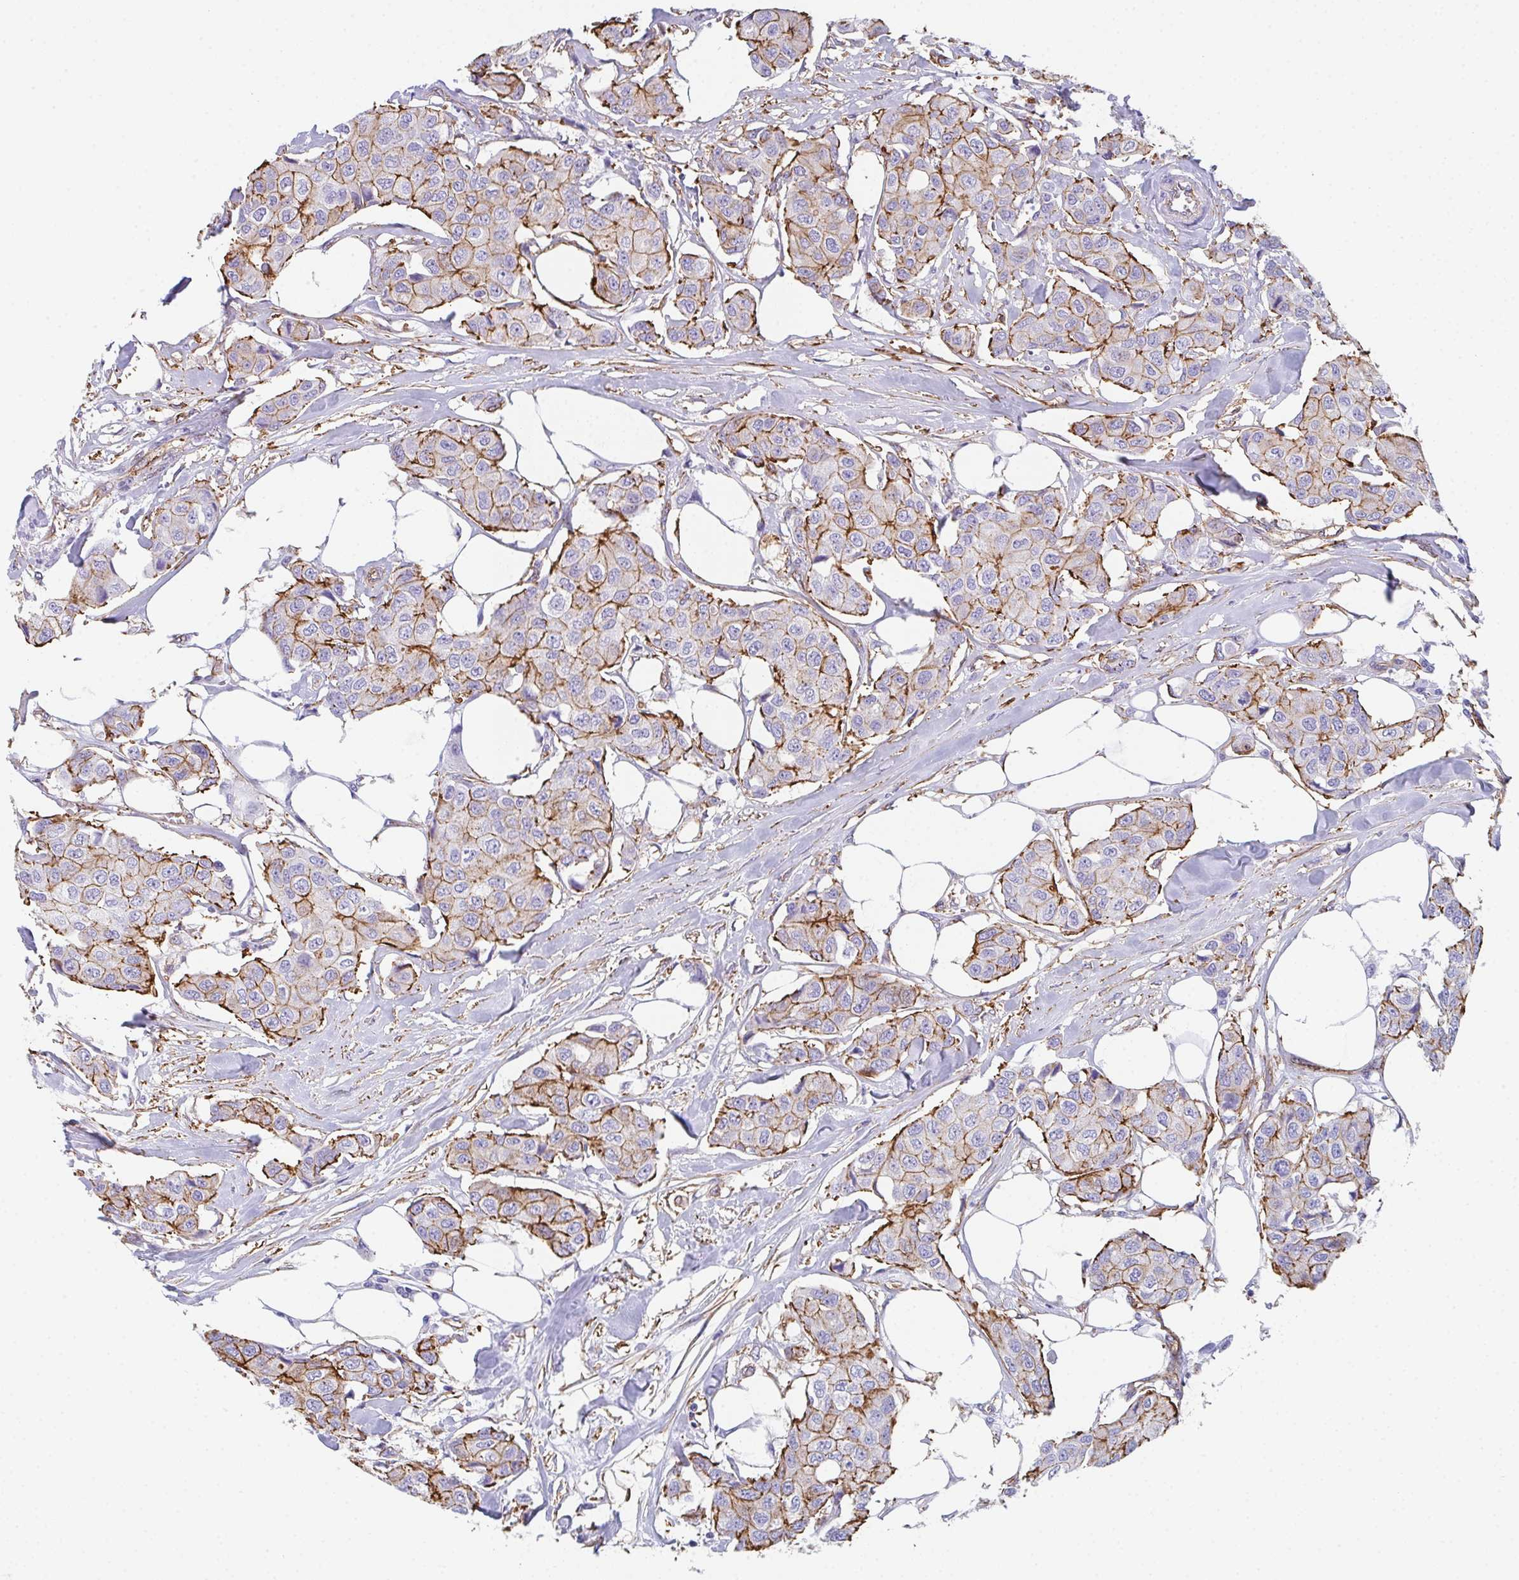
{"staining": {"intensity": "moderate", "quantity": "25%-75%", "location": "cytoplasmic/membranous"}, "tissue": "breast cancer", "cell_type": "Tumor cells", "image_type": "cancer", "snomed": [{"axis": "morphology", "description": "Duct carcinoma"}, {"axis": "topography", "description": "Breast"}, {"axis": "topography", "description": "Lymph node"}], "caption": "A brown stain labels moderate cytoplasmic/membranous positivity of a protein in intraductal carcinoma (breast) tumor cells.", "gene": "DBN1", "patient": {"sex": "female", "age": 80}}